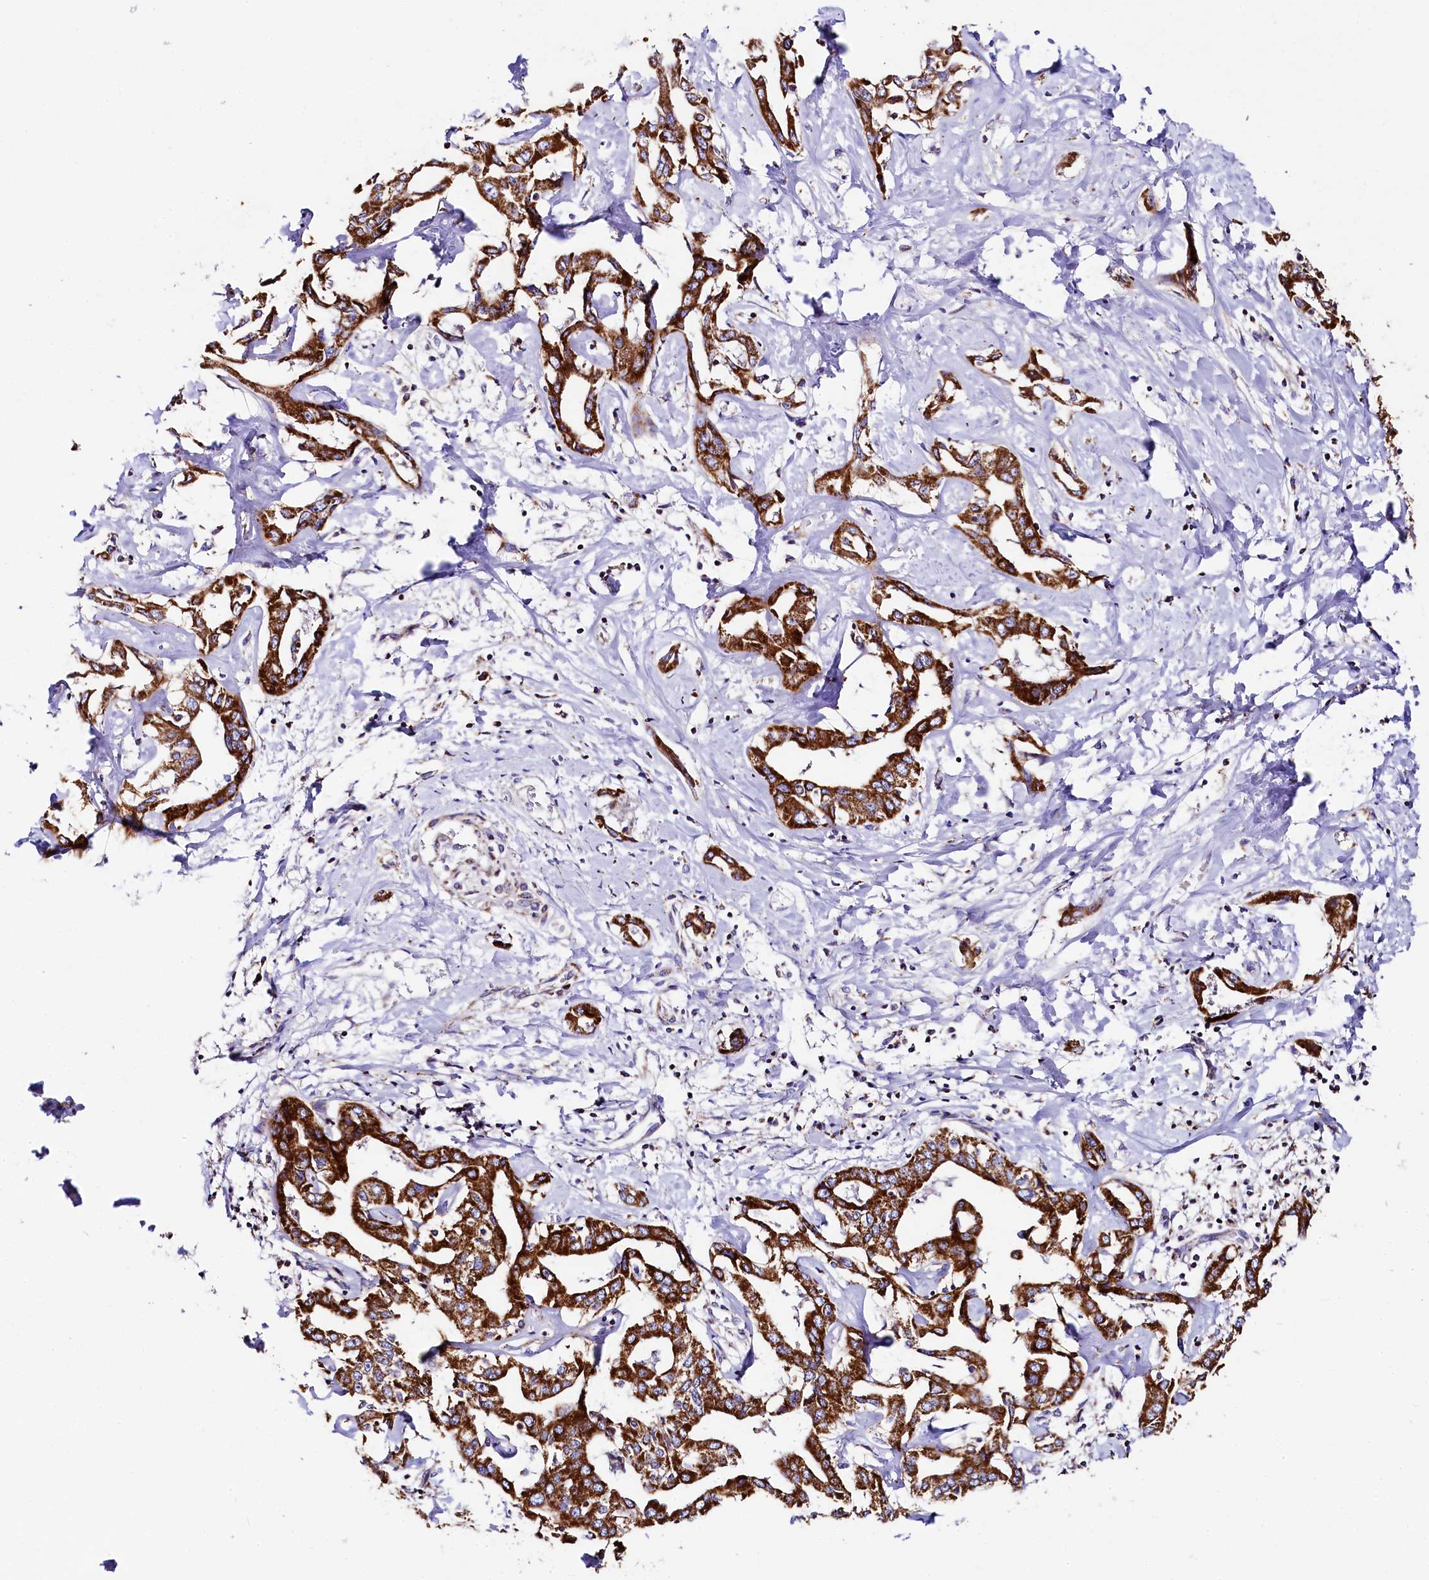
{"staining": {"intensity": "strong", "quantity": ">75%", "location": "cytoplasmic/membranous"}, "tissue": "liver cancer", "cell_type": "Tumor cells", "image_type": "cancer", "snomed": [{"axis": "morphology", "description": "Cholangiocarcinoma"}, {"axis": "topography", "description": "Liver"}], "caption": "Immunohistochemistry (IHC) micrograph of neoplastic tissue: liver cancer stained using immunohistochemistry reveals high levels of strong protein expression localized specifically in the cytoplasmic/membranous of tumor cells, appearing as a cytoplasmic/membranous brown color.", "gene": "CLYBL", "patient": {"sex": "male", "age": 59}}